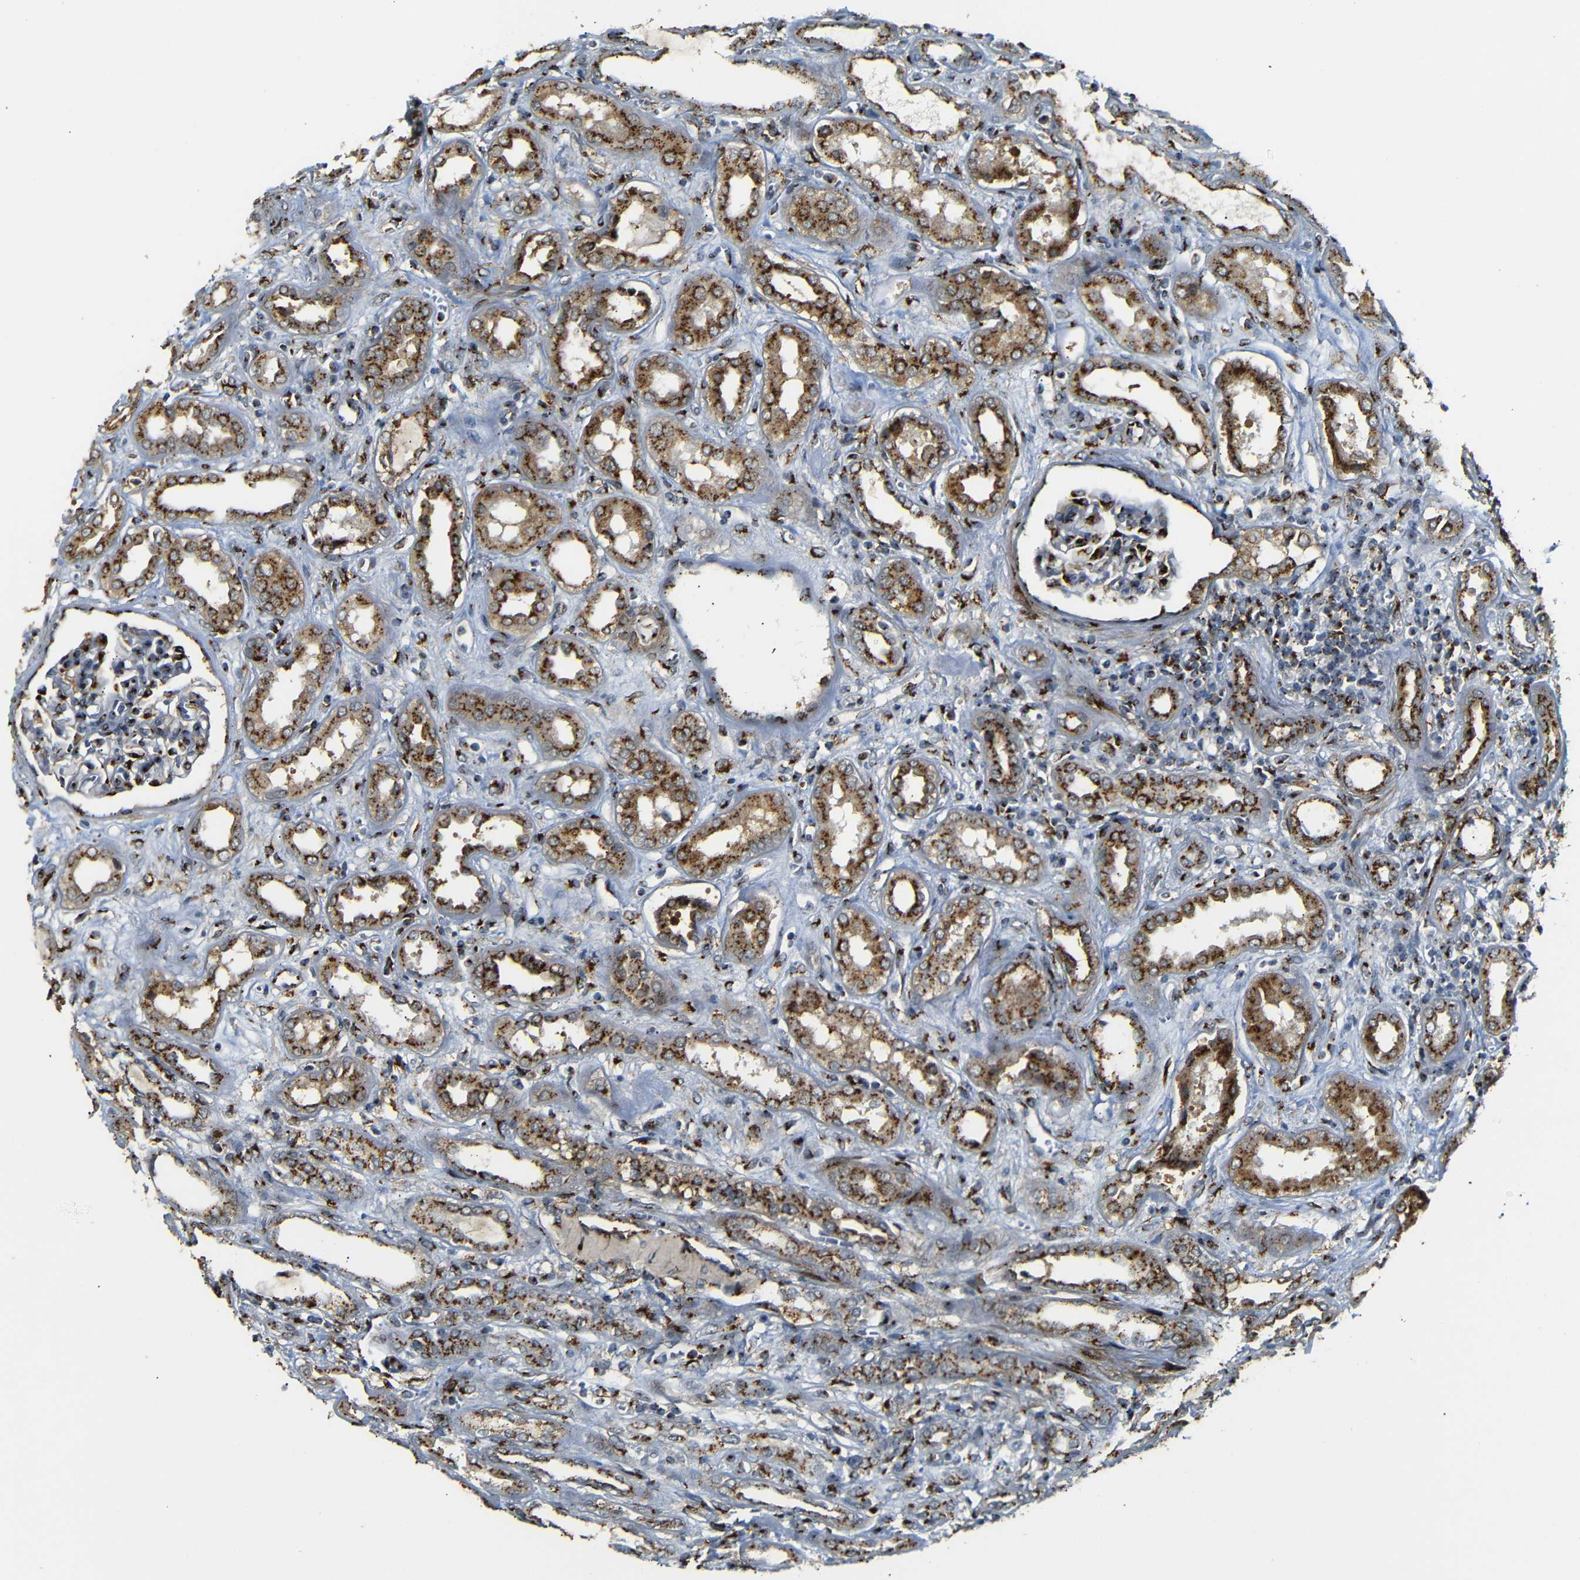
{"staining": {"intensity": "strong", "quantity": "<25%", "location": "cytoplasmic/membranous"}, "tissue": "kidney", "cell_type": "Cells in glomeruli", "image_type": "normal", "snomed": [{"axis": "morphology", "description": "Normal tissue, NOS"}, {"axis": "topography", "description": "Kidney"}], "caption": "Immunohistochemical staining of normal human kidney displays <25% levels of strong cytoplasmic/membranous protein expression in approximately <25% of cells in glomeruli. (DAB IHC with brightfield microscopy, high magnification).", "gene": "TGOLN2", "patient": {"sex": "male", "age": 59}}